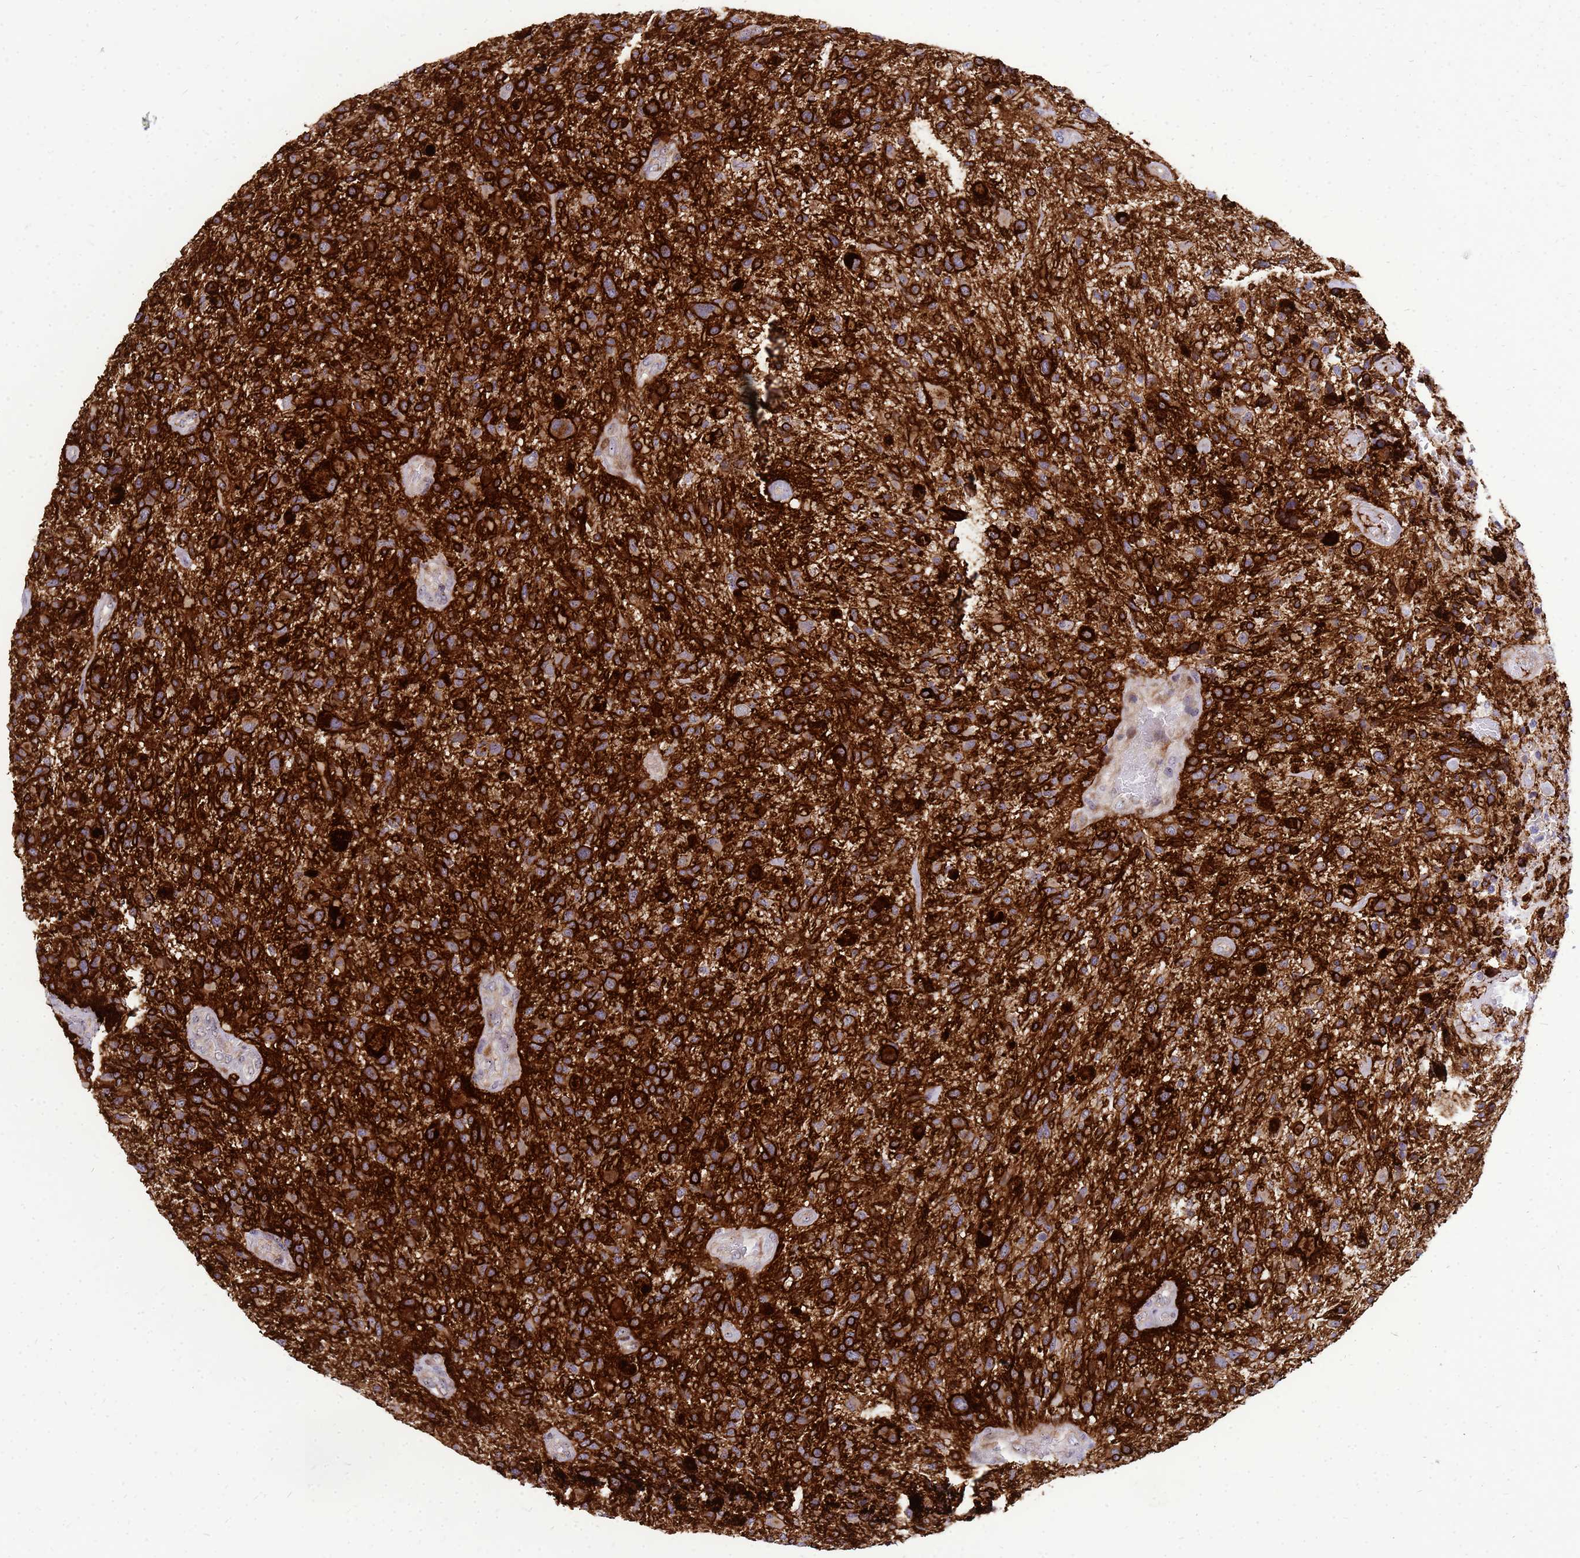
{"staining": {"intensity": "strong", "quantity": ">75%", "location": "cytoplasmic/membranous"}, "tissue": "glioma", "cell_type": "Tumor cells", "image_type": "cancer", "snomed": [{"axis": "morphology", "description": "Glioma, malignant, High grade"}, {"axis": "topography", "description": "Brain"}], "caption": "Protein staining of malignant high-grade glioma tissue demonstrates strong cytoplasmic/membranous expression in approximately >75% of tumor cells. (DAB (3,3'-diaminobenzidine) = brown stain, brightfield microscopy at high magnification).", "gene": "RSPO1", "patient": {"sex": "male", "age": 47}}